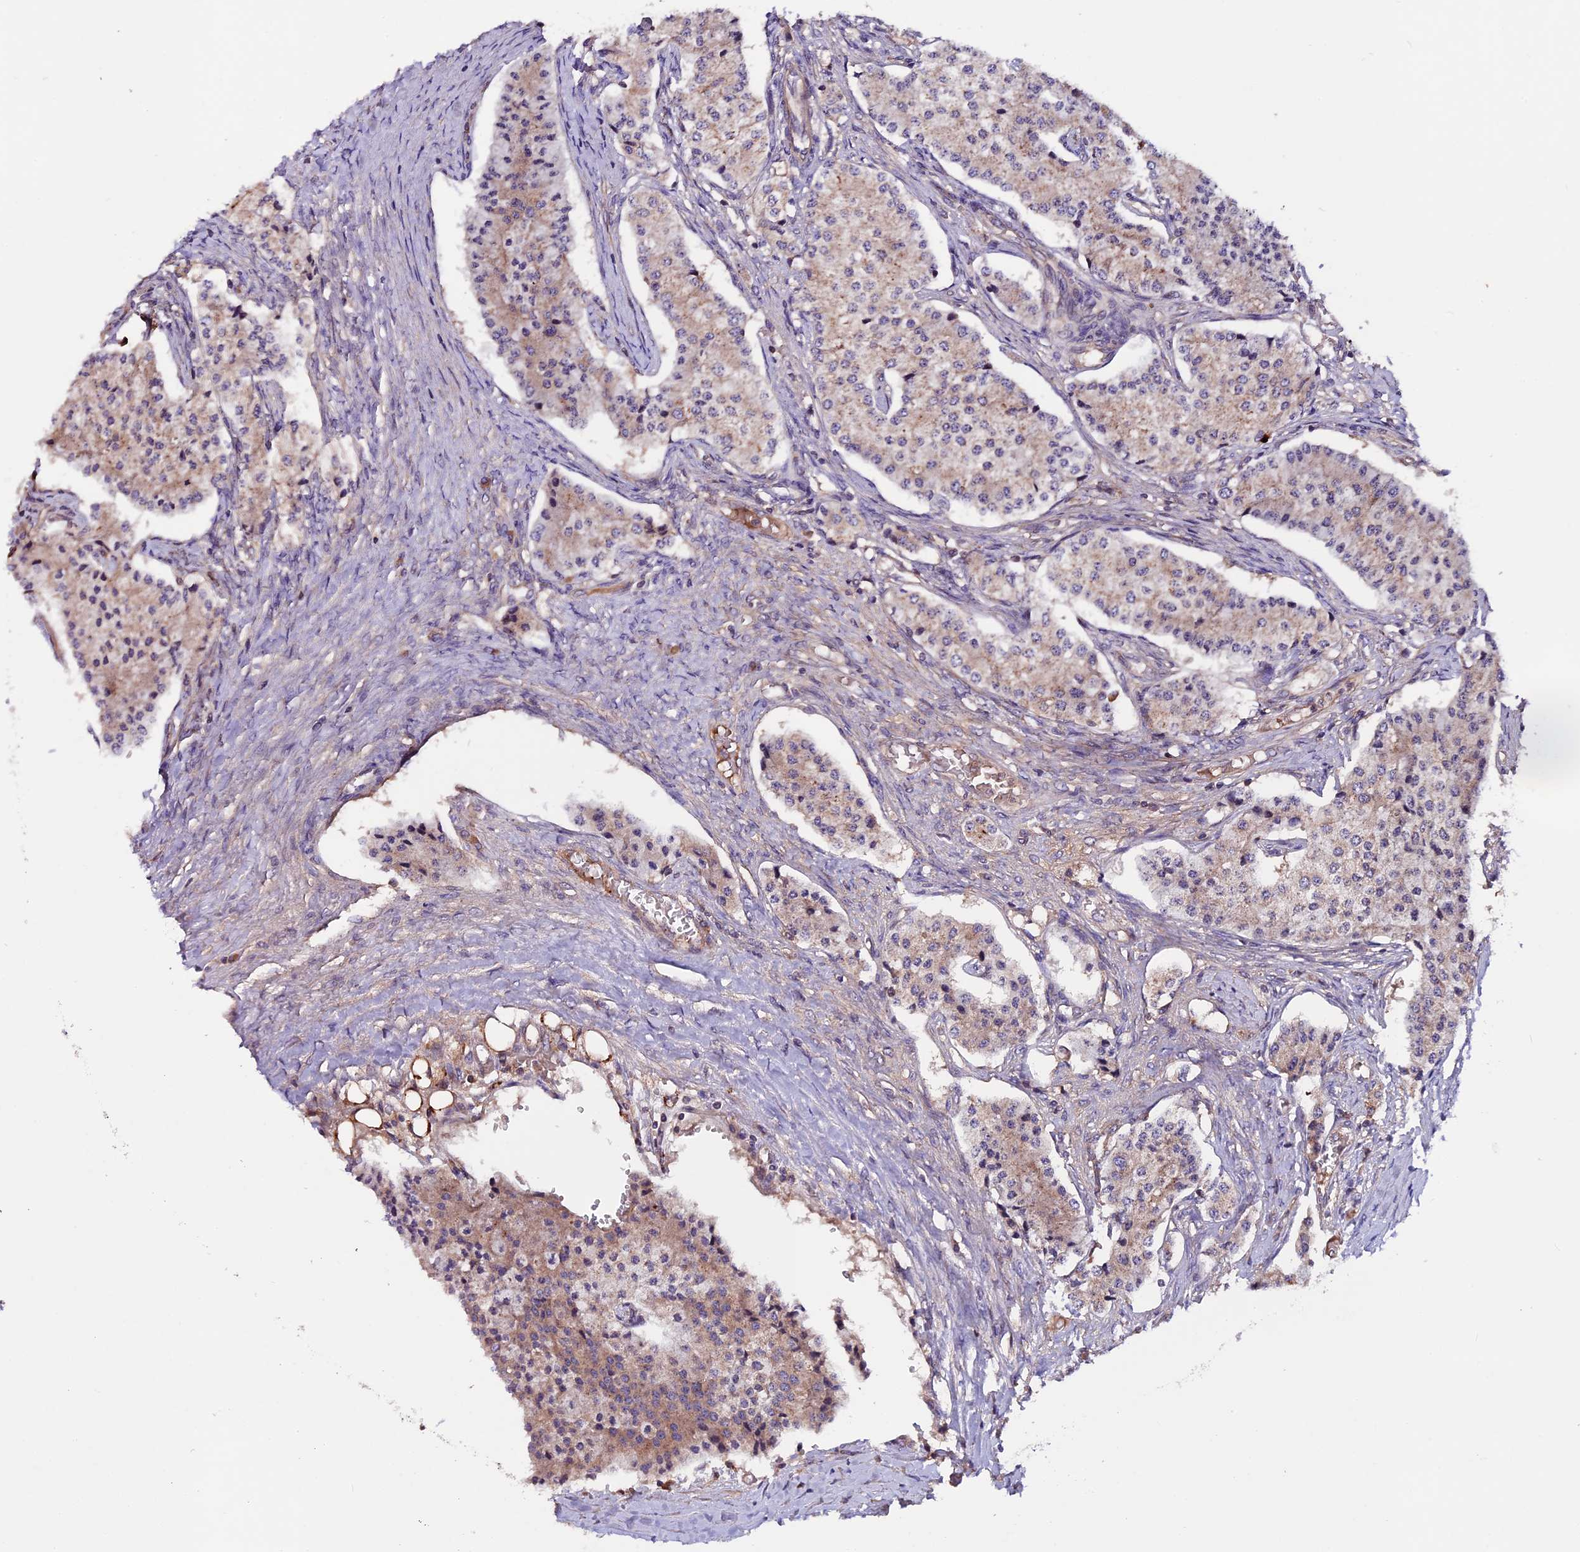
{"staining": {"intensity": "weak", "quantity": "25%-75%", "location": "cytoplasmic/membranous"}, "tissue": "carcinoid", "cell_type": "Tumor cells", "image_type": "cancer", "snomed": [{"axis": "morphology", "description": "Carcinoid, malignant, NOS"}, {"axis": "topography", "description": "Colon"}], "caption": "Immunohistochemistry histopathology image of neoplastic tissue: carcinoid stained using immunohistochemistry exhibits low levels of weak protein expression localized specifically in the cytoplasmic/membranous of tumor cells, appearing as a cytoplasmic/membranous brown color.", "gene": "ZNF598", "patient": {"sex": "female", "age": 52}}